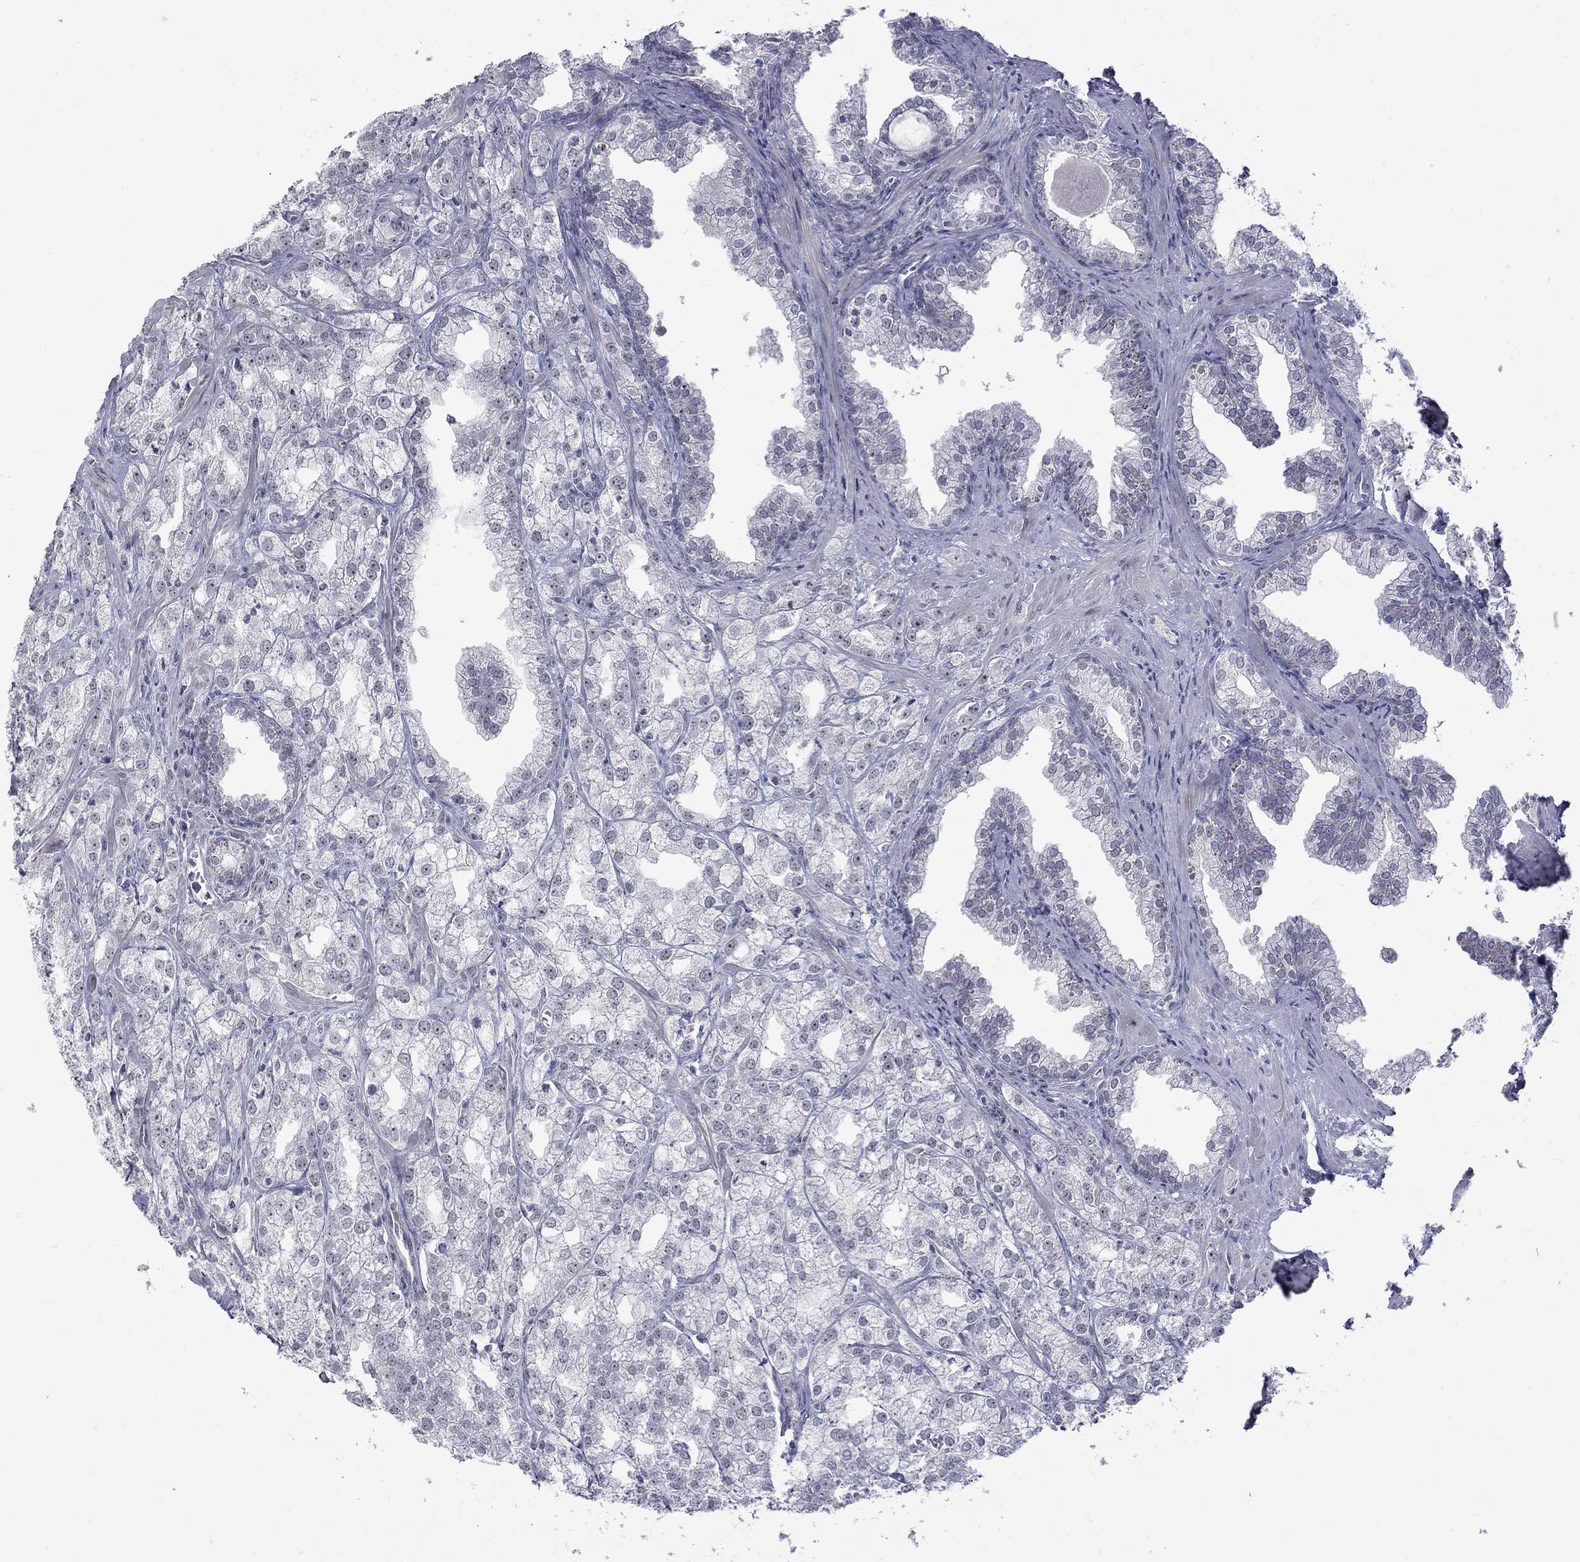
{"staining": {"intensity": "weak", "quantity": "<25%", "location": "nuclear"}, "tissue": "prostate cancer", "cell_type": "Tumor cells", "image_type": "cancer", "snomed": [{"axis": "morphology", "description": "Adenocarcinoma, NOS"}, {"axis": "topography", "description": "Prostate"}], "caption": "IHC image of neoplastic tissue: human adenocarcinoma (prostate) stained with DAB shows no significant protein positivity in tumor cells.", "gene": "GSG1L", "patient": {"sex": "male", "age": 70}}